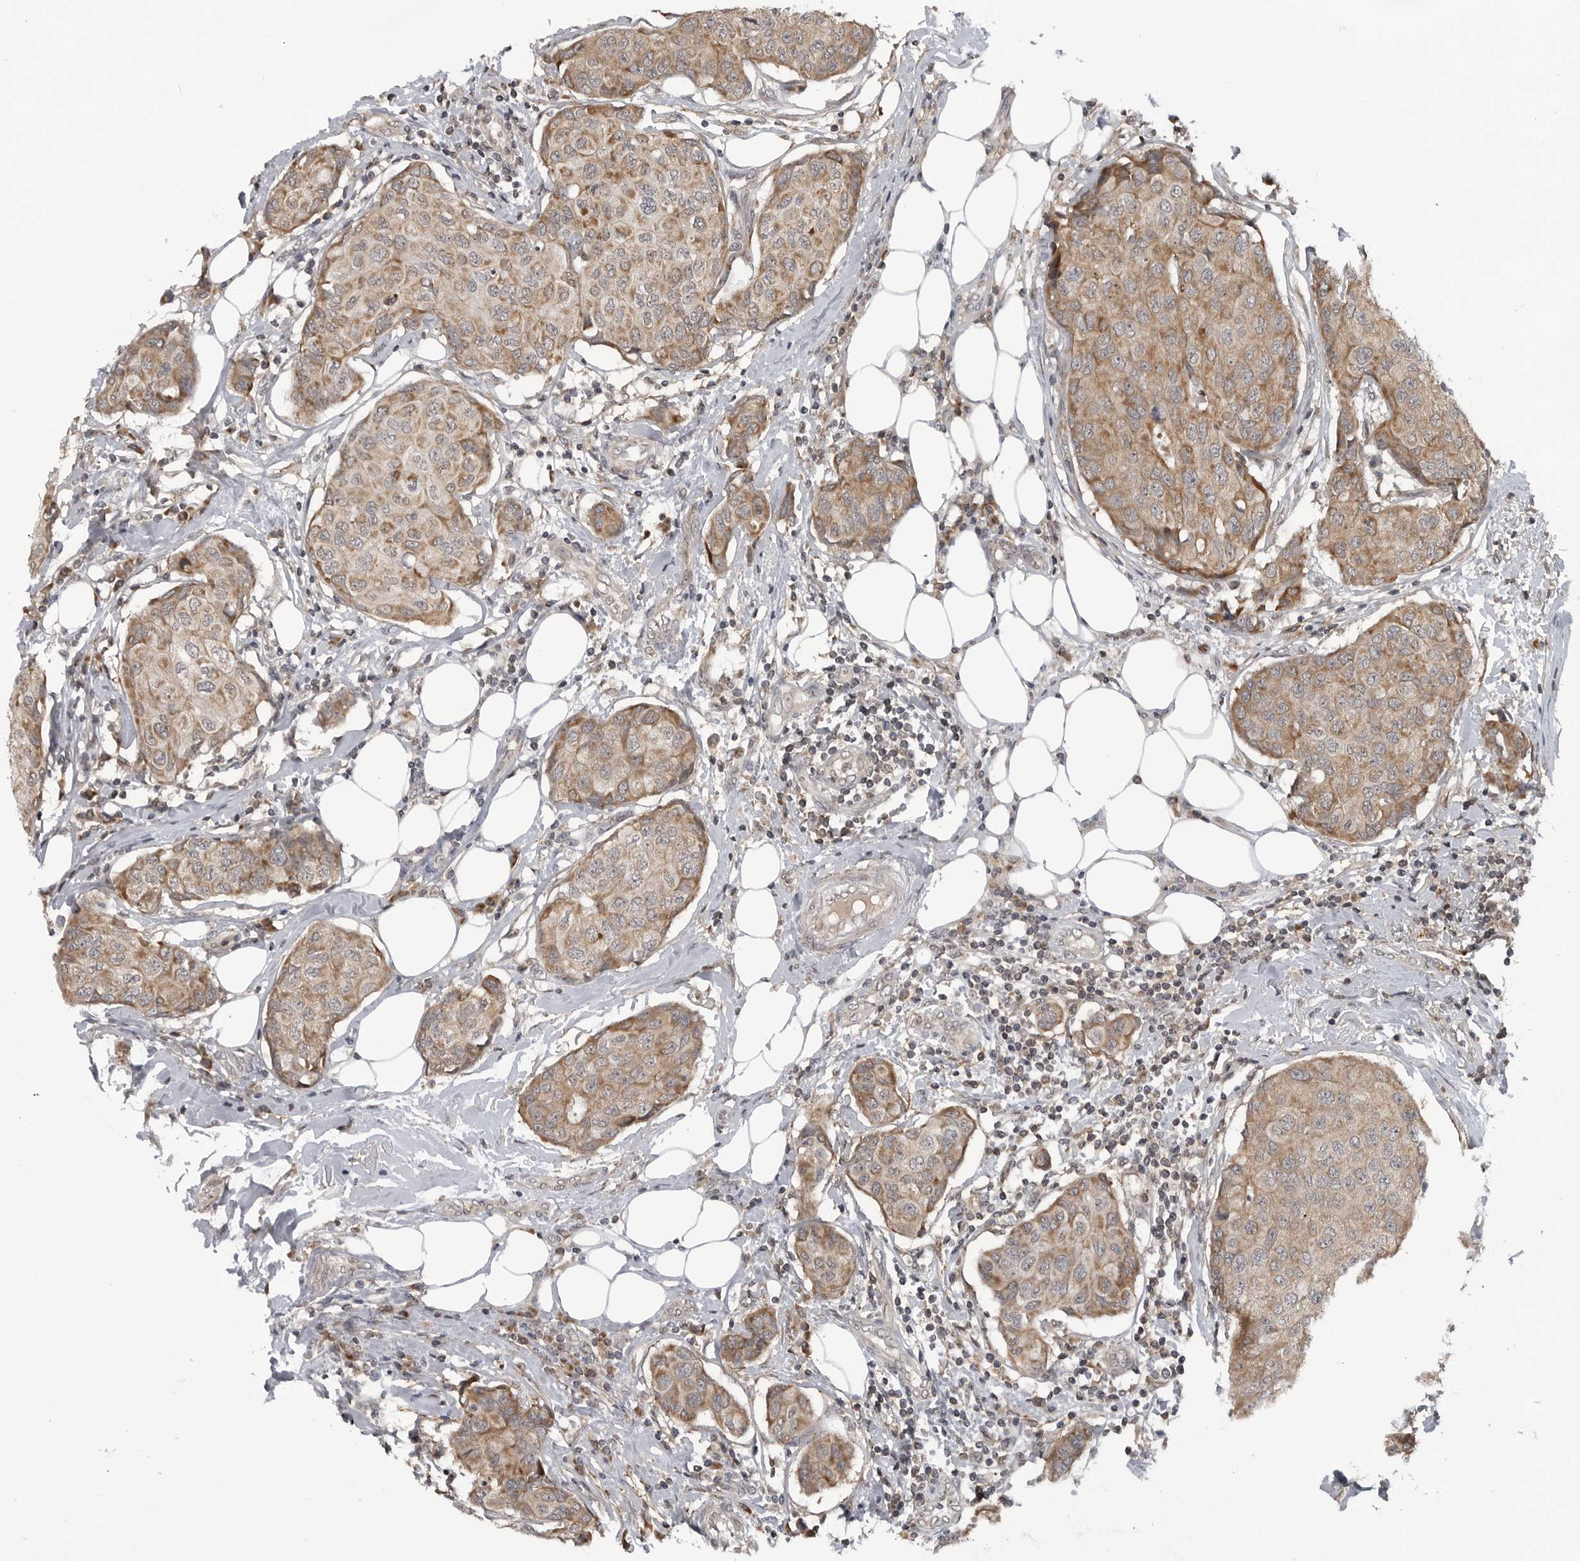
{"staining": {"intensity": "moderate", "quantity": ">75%", "location": "cytoplasmic/membranous"}, "tissue": "breast cancer", "cell_type": "Tumor cells", "image_type": "cancer", "snomed": [{"axis": "morphology", "description": "Duct carcinoma"}, {"axis": "topography", "description": "Breast"}], "caption": "Breast invasive ductal carcinoma stained with immunohistochemistry (IHC) reveals moderate cytoplasmic/membranous expression in approximately >75% of tumor cells.", "gene": "FAAP100", "patient": {"sex": "female", "age": 80}}